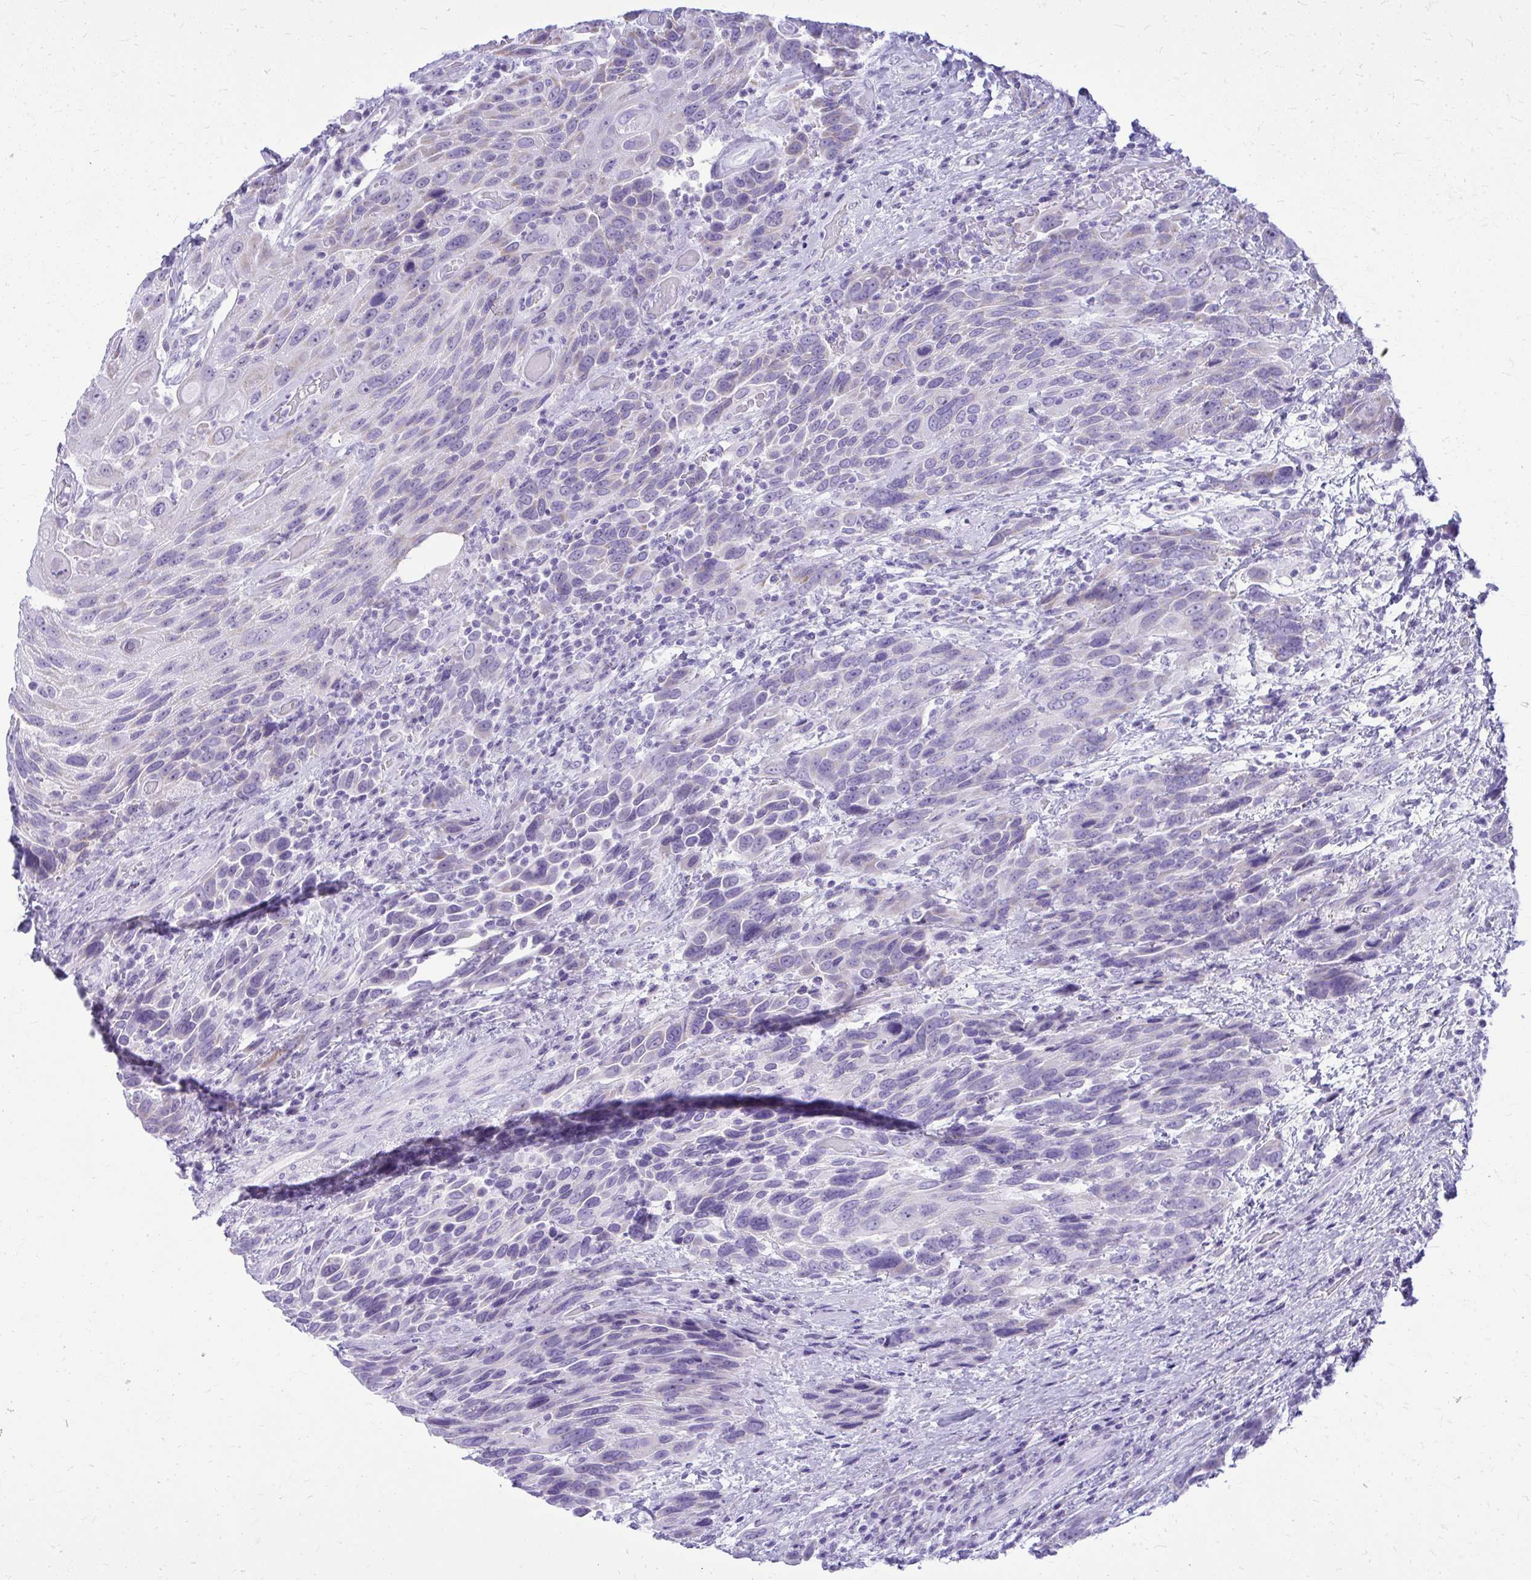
{"staining": {"intensity": "weak", "quantity": "<25%", "location": "nuclear"}, "tissue": "urothelial cancer", "cell_type": "Tumor cells", "image_type": "cancer", "snomed": [{"axis": "morphology", "description": "Urothelial carcinoma, High grade"}, {"axis": "topography", "description": "Urinary bladder"}], "caption": "Tumor cells are negative for protein expression in human high-grade urothelial carcinoma. The staining was performed using DAB (3,3'-diaminobenzidine) to visualize the protein expression in brown, while the nuclei were stained in blue with hematoxylin (Magnification: 20x).", "gene": "RALYL", "patient": {"sex": "female", "age": 70}}